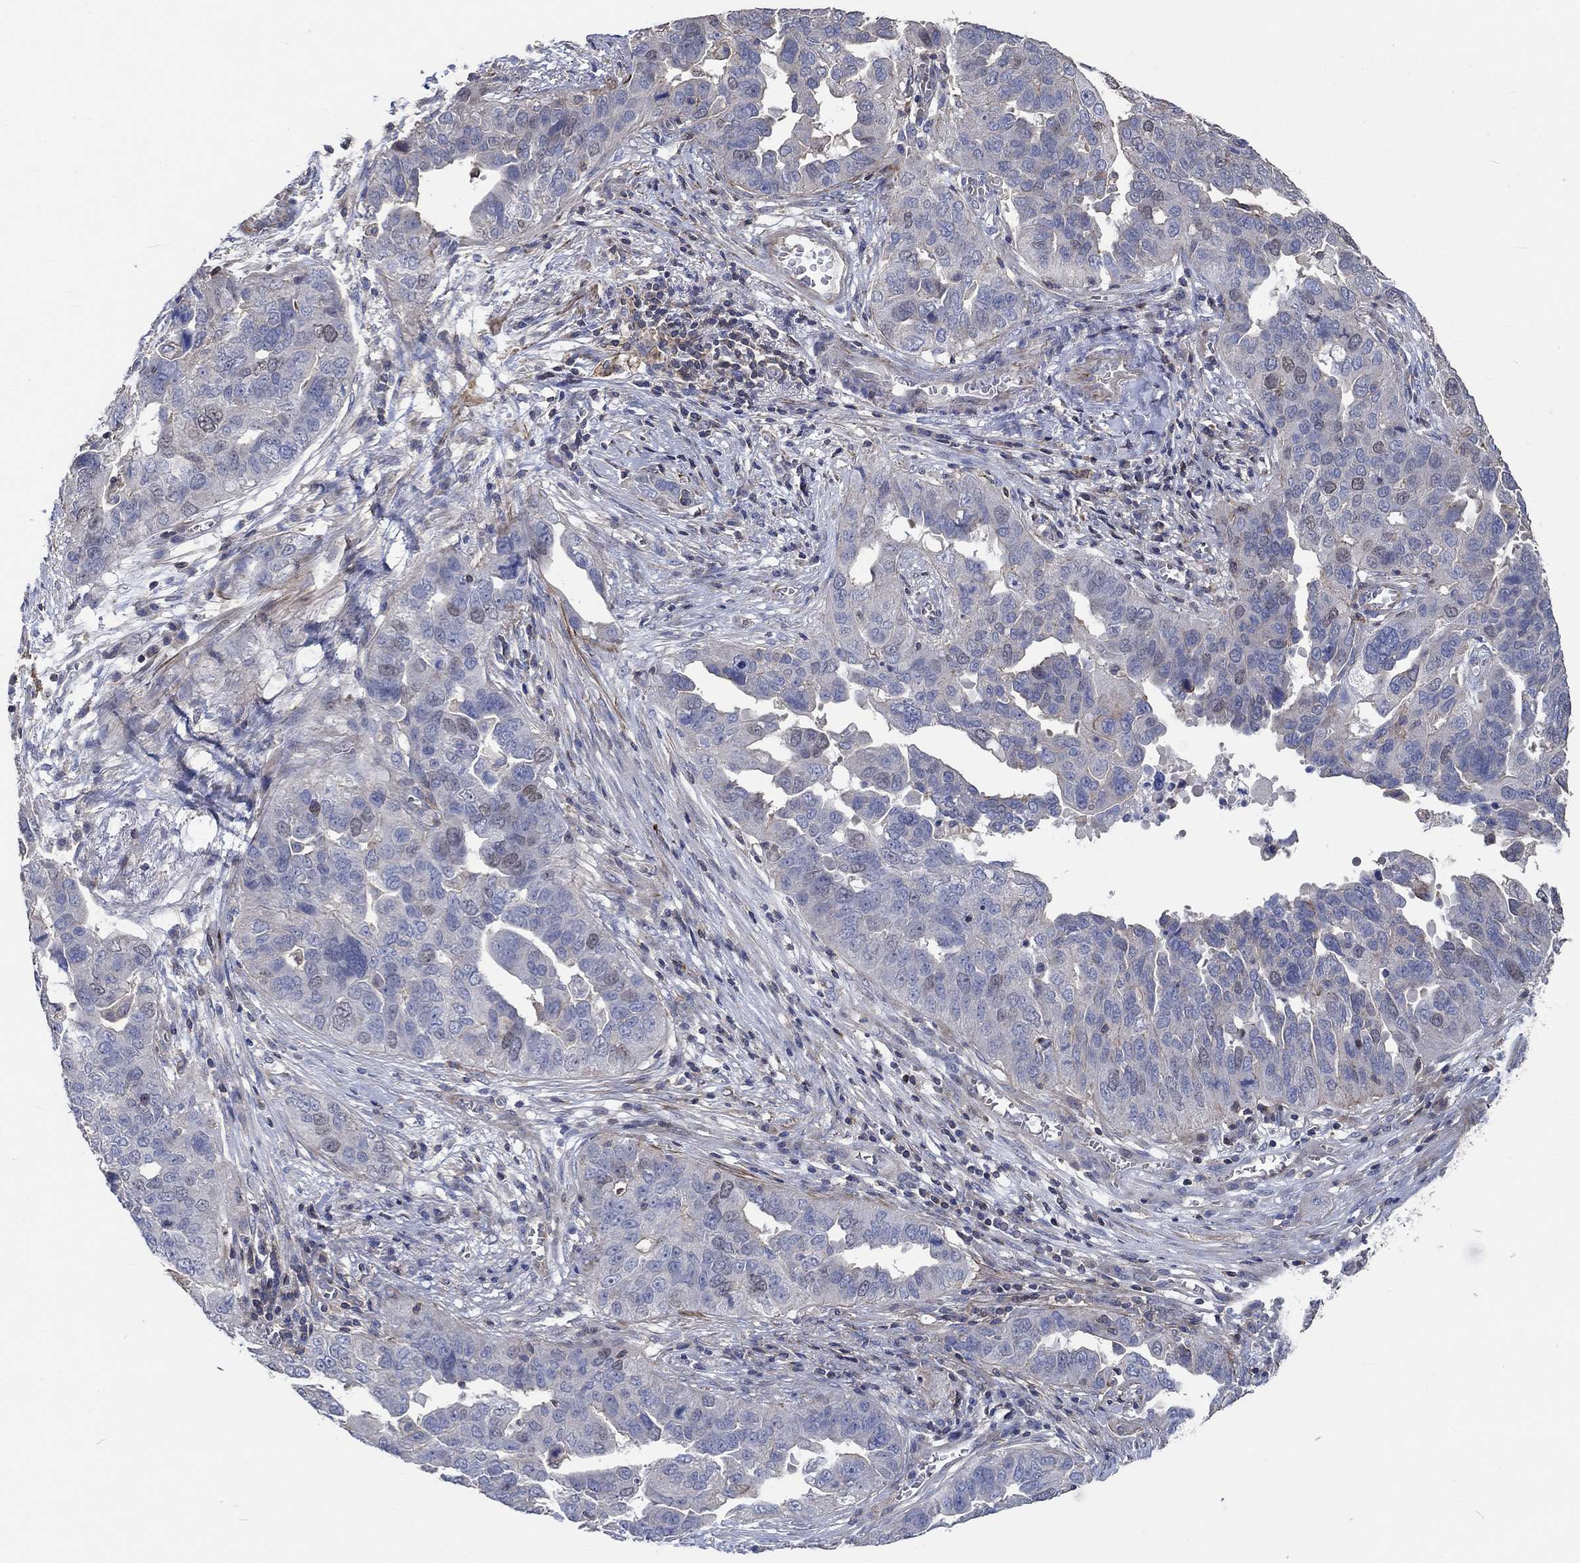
{"staining": {"intensity": "negative", "quantity": "none", "location": "none"}, "tissue": "ovarian cancer", "cell_type": "Tumor cells", "image_type": "cancer", "snomed": [{"axis": "morphology", "description": "Carcinoma, endometroid"}, {"axis": "topography", "description": "Soft tissue"}, {"axis": "topography", "description": "Ovary"}], "caption": "Ovarian cancer (endometroid carcinoma) stained for a protein using immunohistochemistry (IHC) demonstrates no expression tumor cells.", "gene": "TNFAIP8L3", "patient": {"sex": "female", "age": 52}}